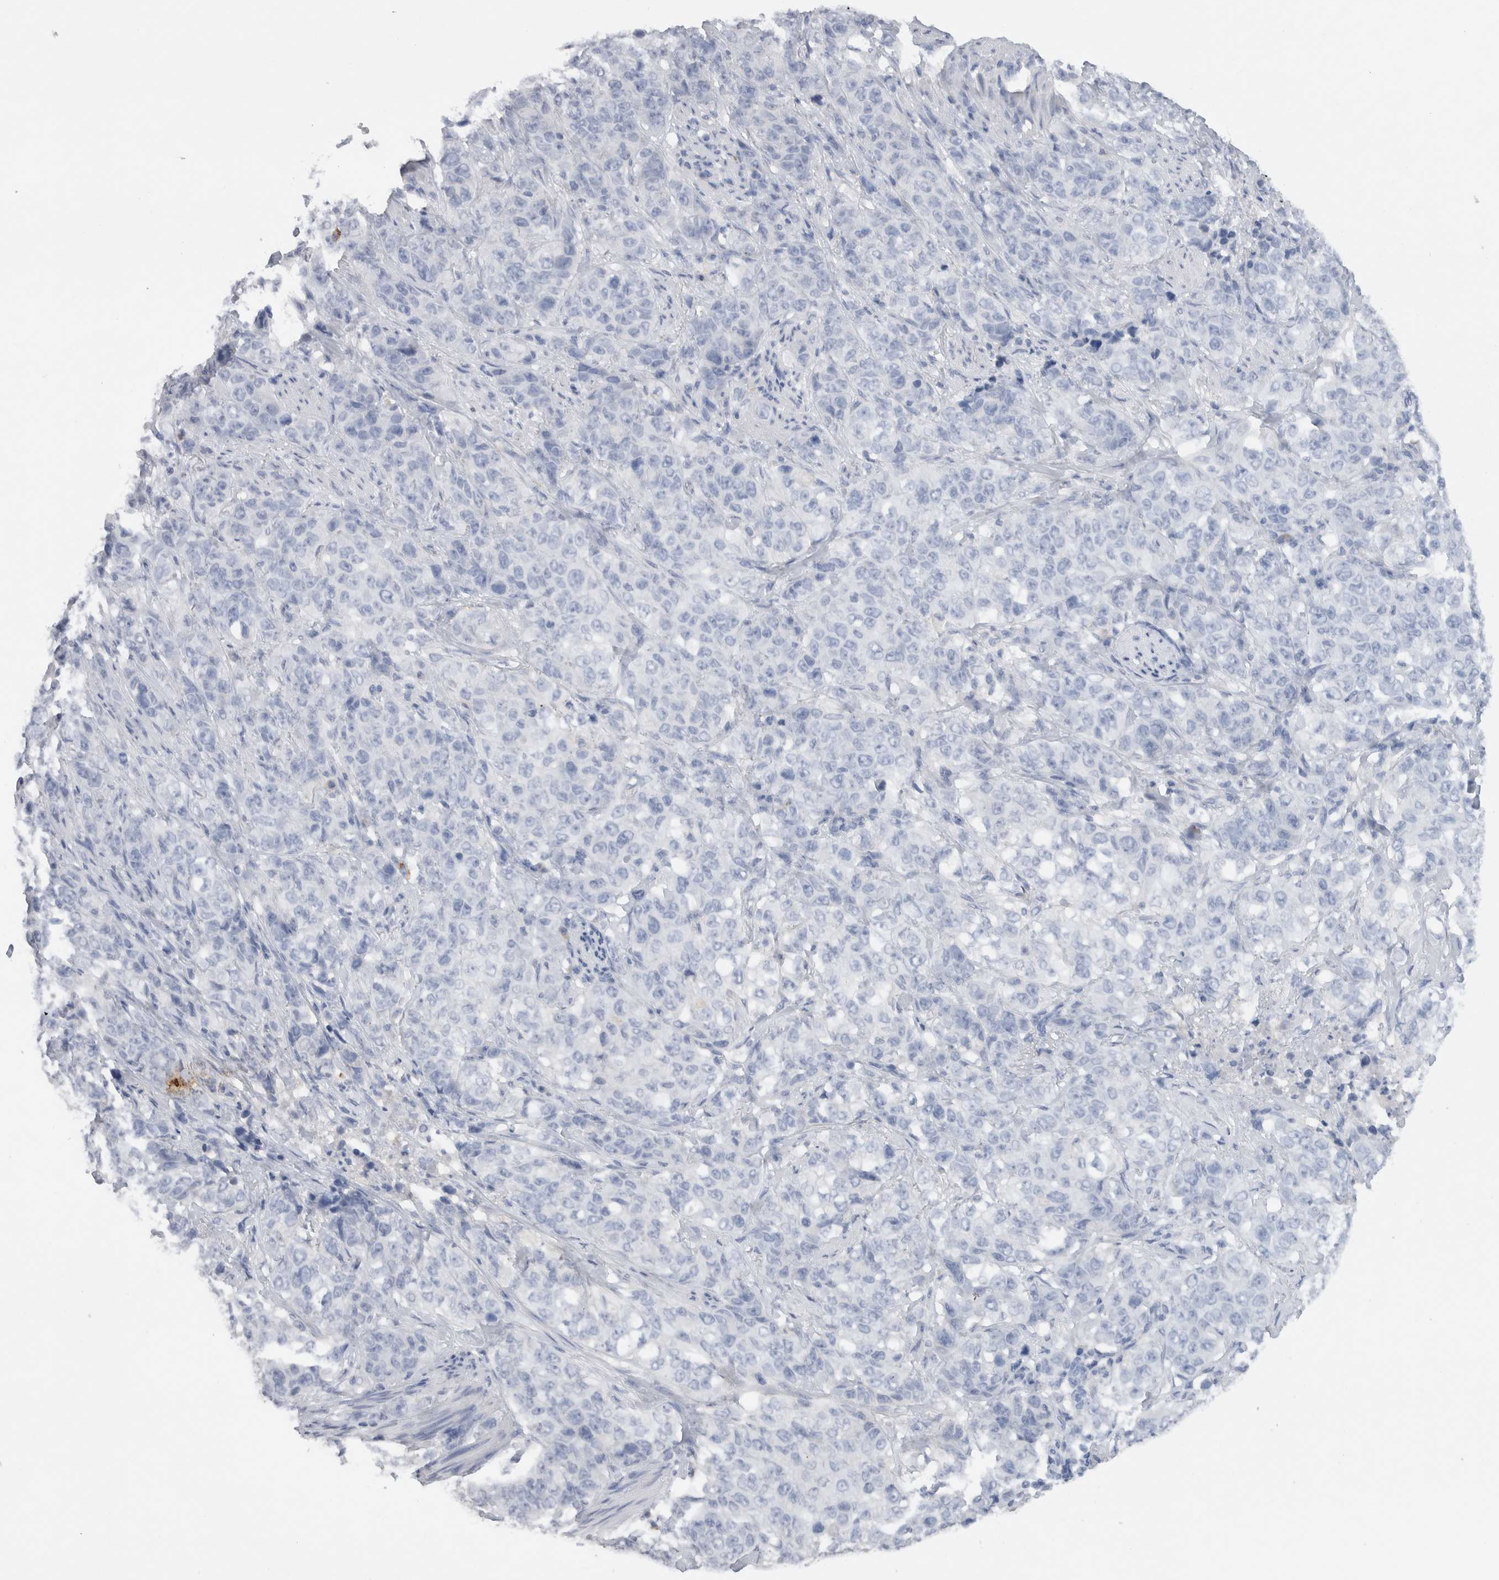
{"staining": {"intensity": "negative", "quantity": "none", "location": "none"}, "tissue": "stomach cancer", "cell_type": "Tumor cells", "image_type": "cancer", "snomed": [{"axis": "morphology", "description": "Adenocarcinoma, NOS"}, {"axis": "topography", "description": "Stomach"}], "caption": "The IHC micrograph has no significant expression in tumor cells of stomach adenocarcinoma tissue.", "gene": "LAMP3", "patient": {"sex": "male", "age": 48}}